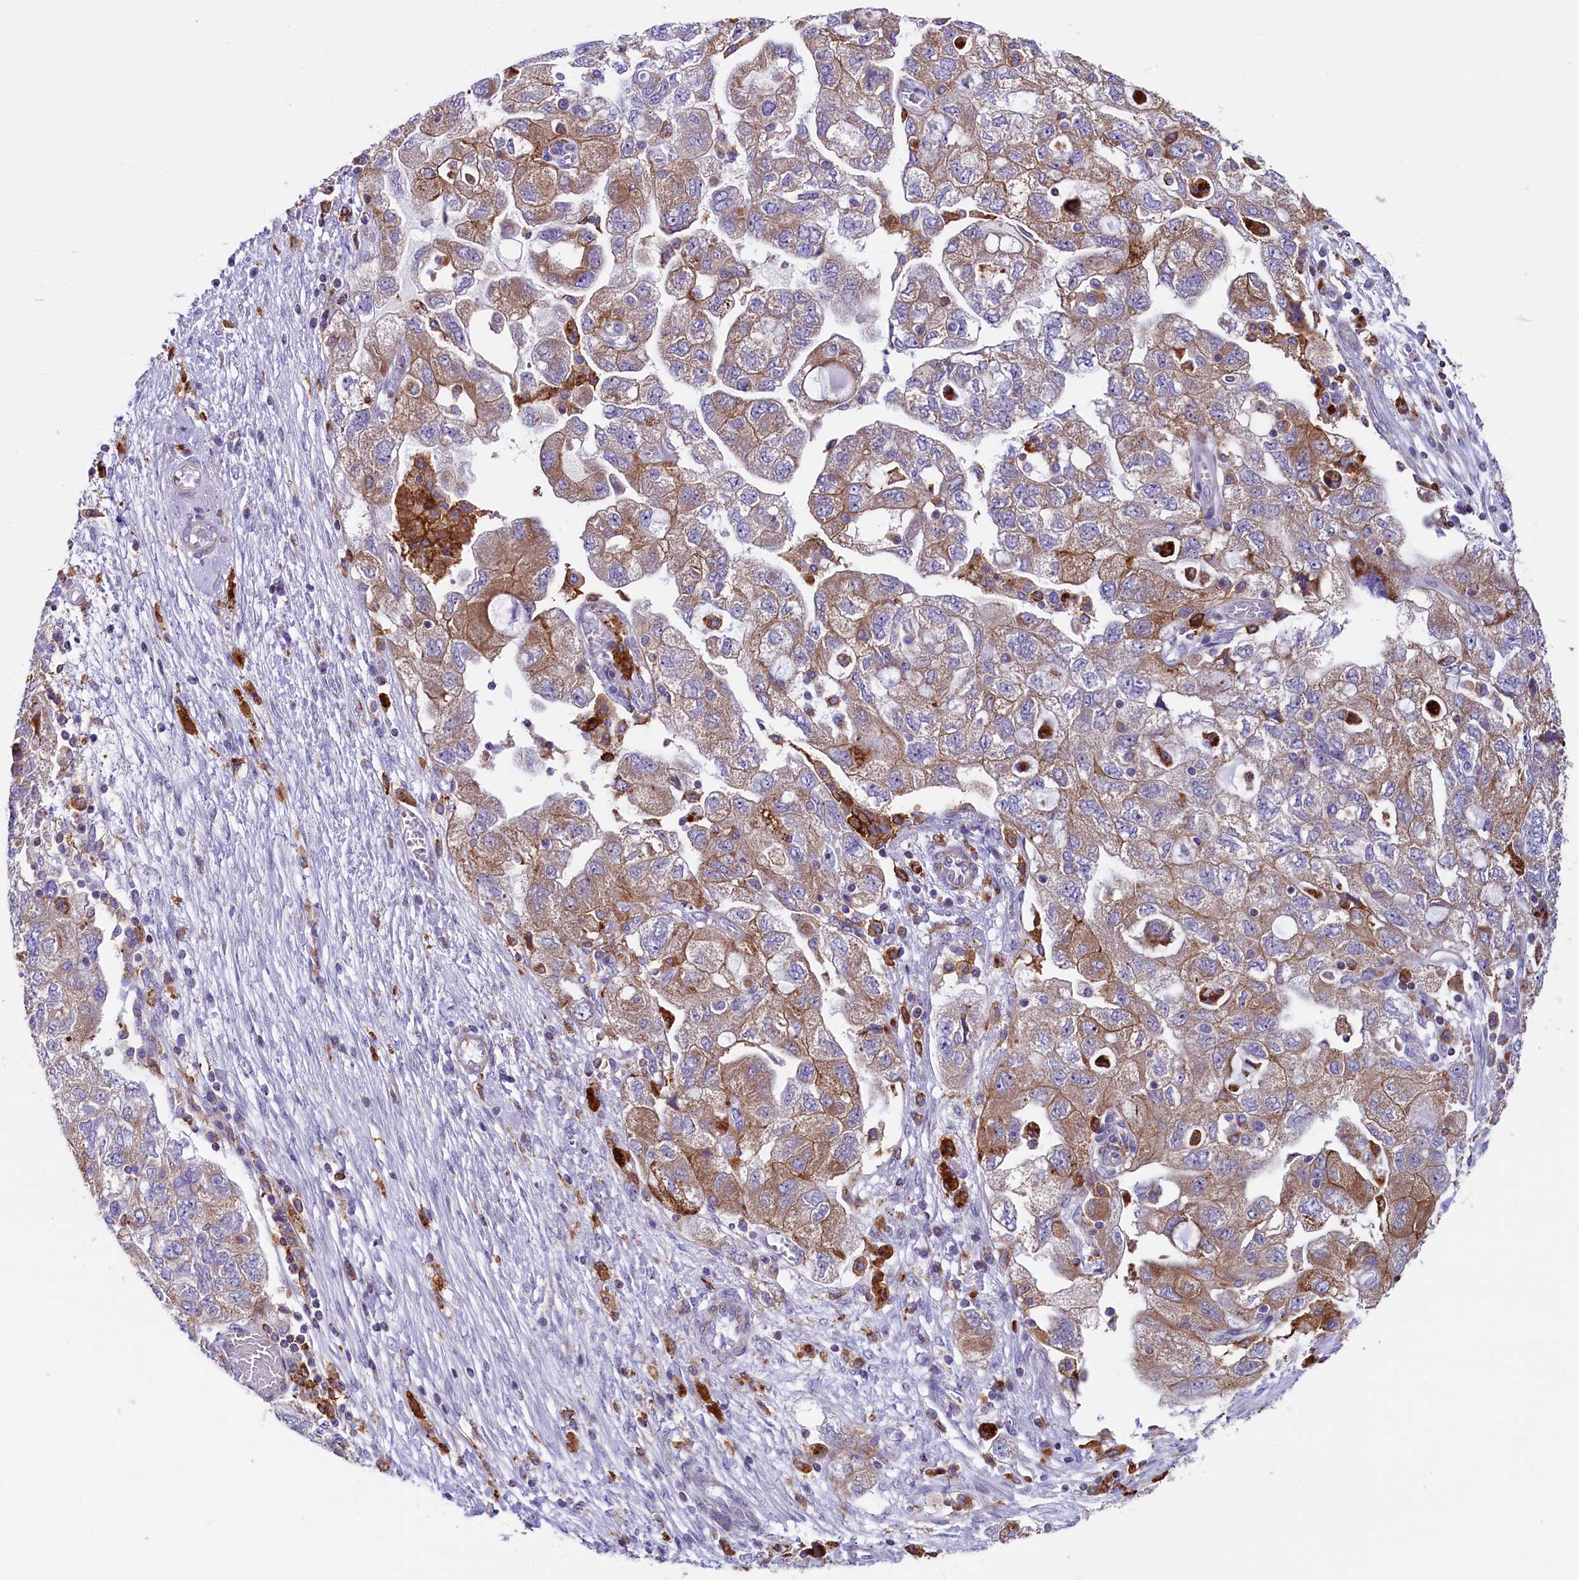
{"staining": {"intensity": "moderate", "quantity": ">75%", "location": "cytoplasmic/membranous"}, "tissue": "ovarian cancer", "cell_type": "Tumor cells", "image_type": "cancer", "snomed": [{"axis": "morphology", "description": "Carcinoma, NOS"}, {"axis": "morphology", "description": "Cystadenocarcinoma, serous, NOS"}, {"axis": "topography", "description": "Ovary"}], "caption": "Moderate cytoplasmic/membranous expression is appreciated in about >75% of tumor cells in ovarian cancer (carcinoma).", "gene": "IL20RA", "patient": {"sex": "female", "age": 69}}